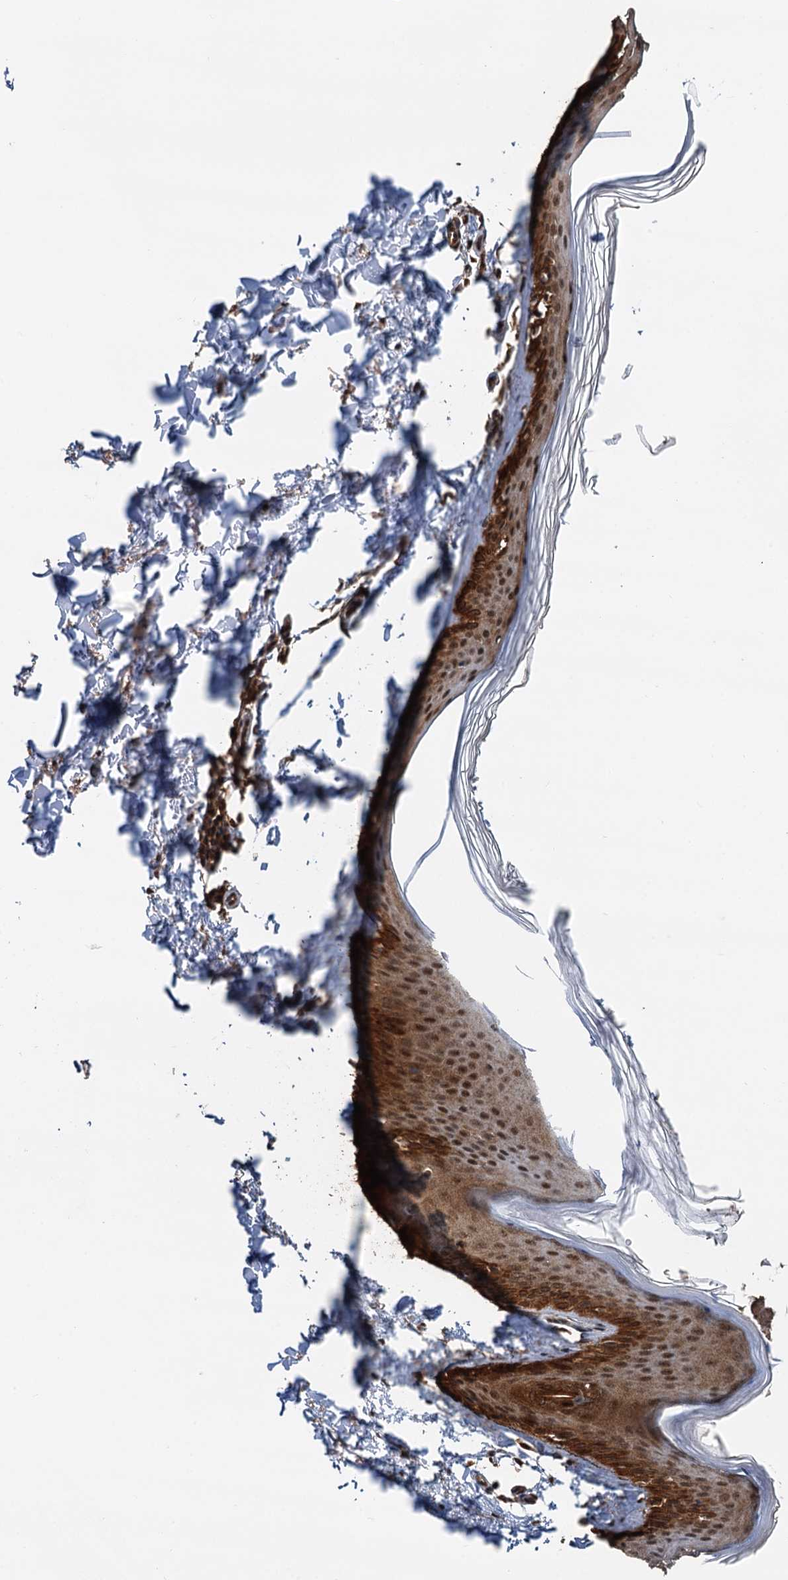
{"staining": {"intensity": "moderate", "quantity": "25%-75%", "location": "cytoplasmic/membranous"}, "tissue": "skin", "cell_type": "Fibroblasts", "image_type": "normal", "snomed": [{"axis": "morphology", "description": "Normal tissue, NOS"}, {"axis": "topography", "description": "Skin"}], "caption": "Skin stained with a brown dye reveals moderate cytoplasmic/membranous positive expression in about 25%-75% of fibroblasts.", "gene": "STUB1", "patient": {"sex": "female", "age": 27}}